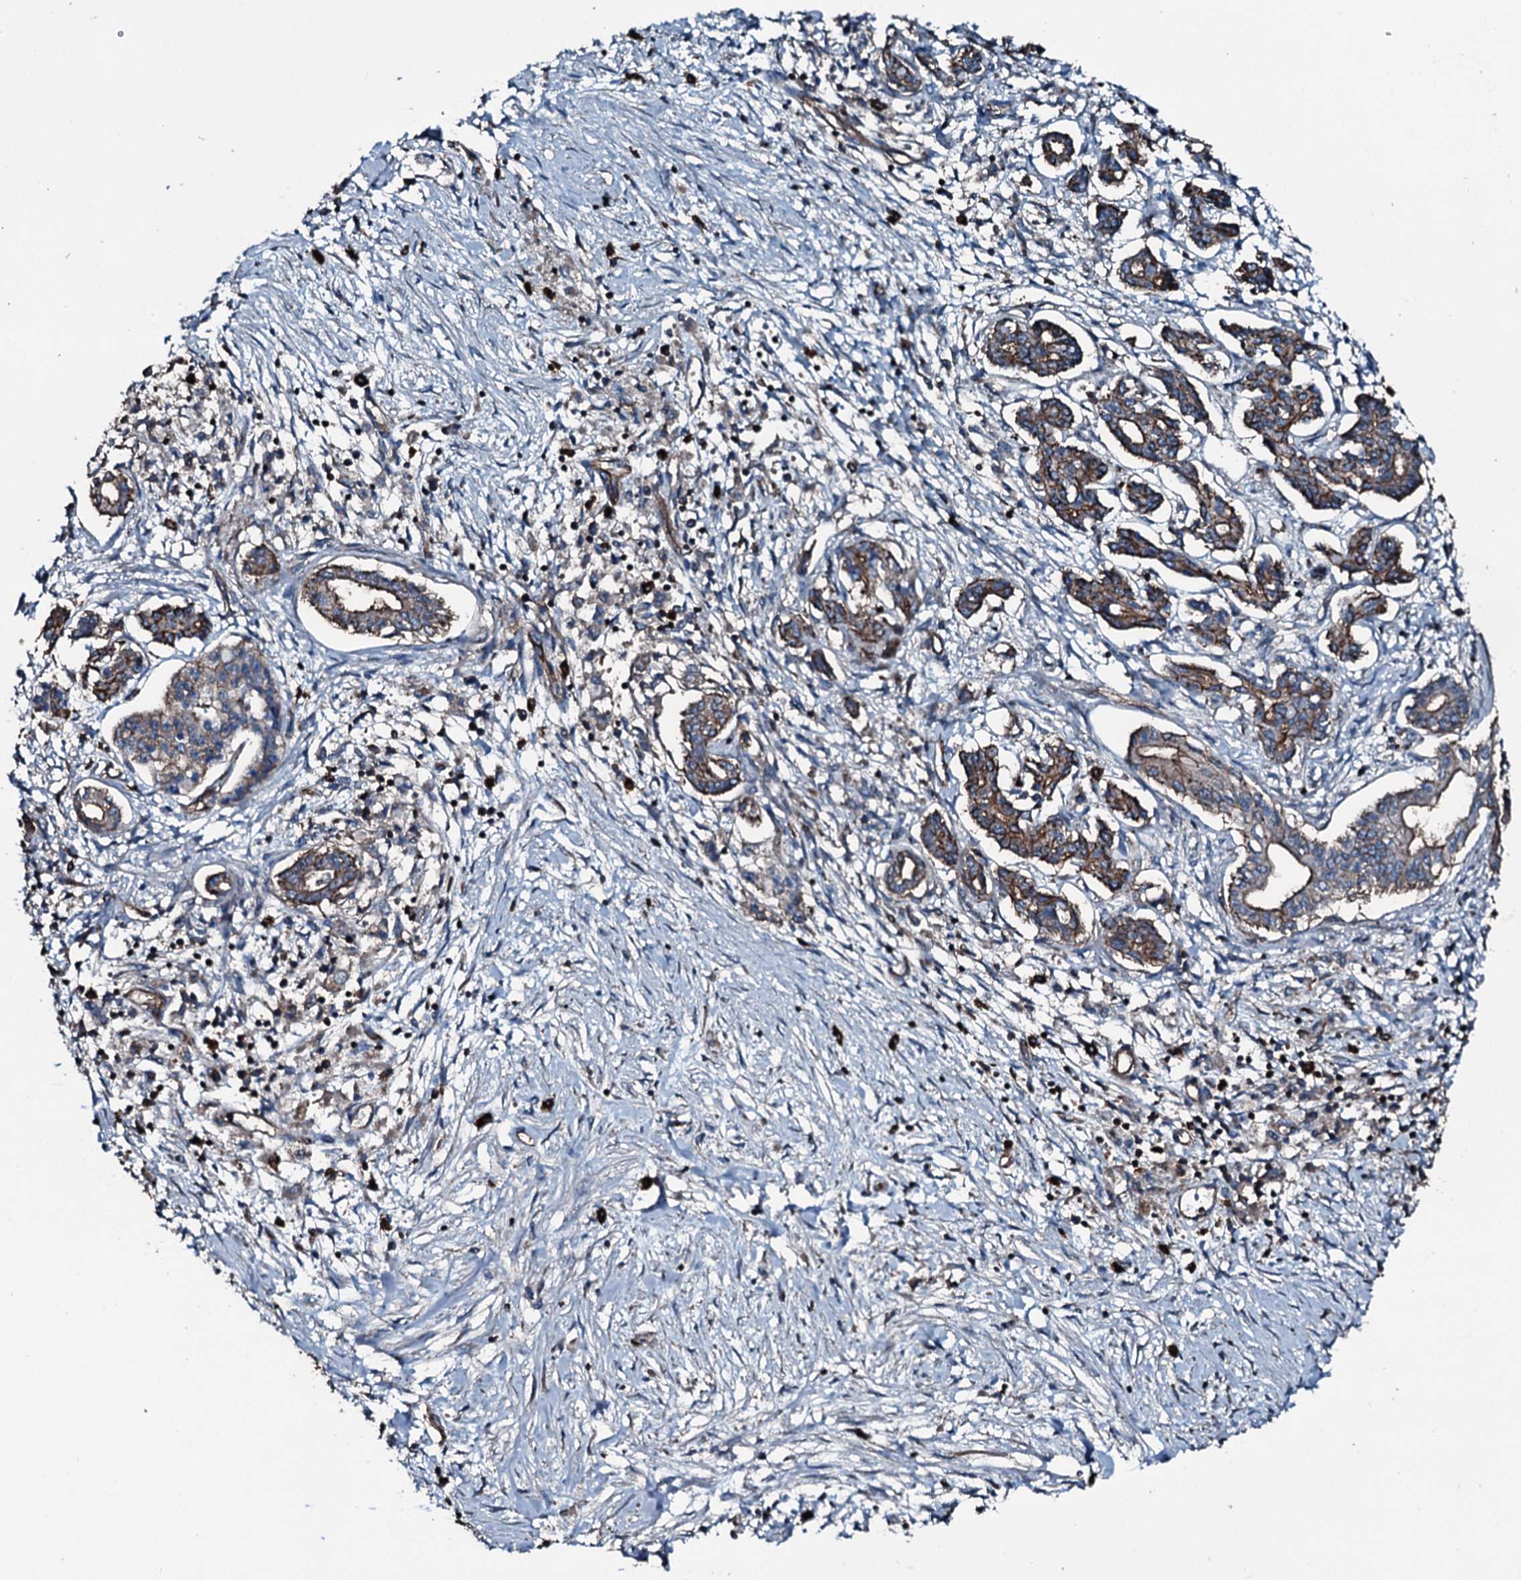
{"staining": {"intensity": "moderate", "quantity": ">75%", "location": "cytoplasmic/membranous"}, "tissue": "pancreatic cancer", "cell_type": "Tumor cells", "image_type": "cancer", "snomed": [{"axis": "morphology", "description": "Adenocarcinoma, NOS"}, {"axis": "topography", "description": "Pancreas"}], "caption": "A brown stain labels moderate cytoplasmic/membranous staining of a protein in human adenocarcinoma (pancreatic) tumor cells.", "gene": "SLC25A38", "patient": {"sex": "female", "age": 50}}